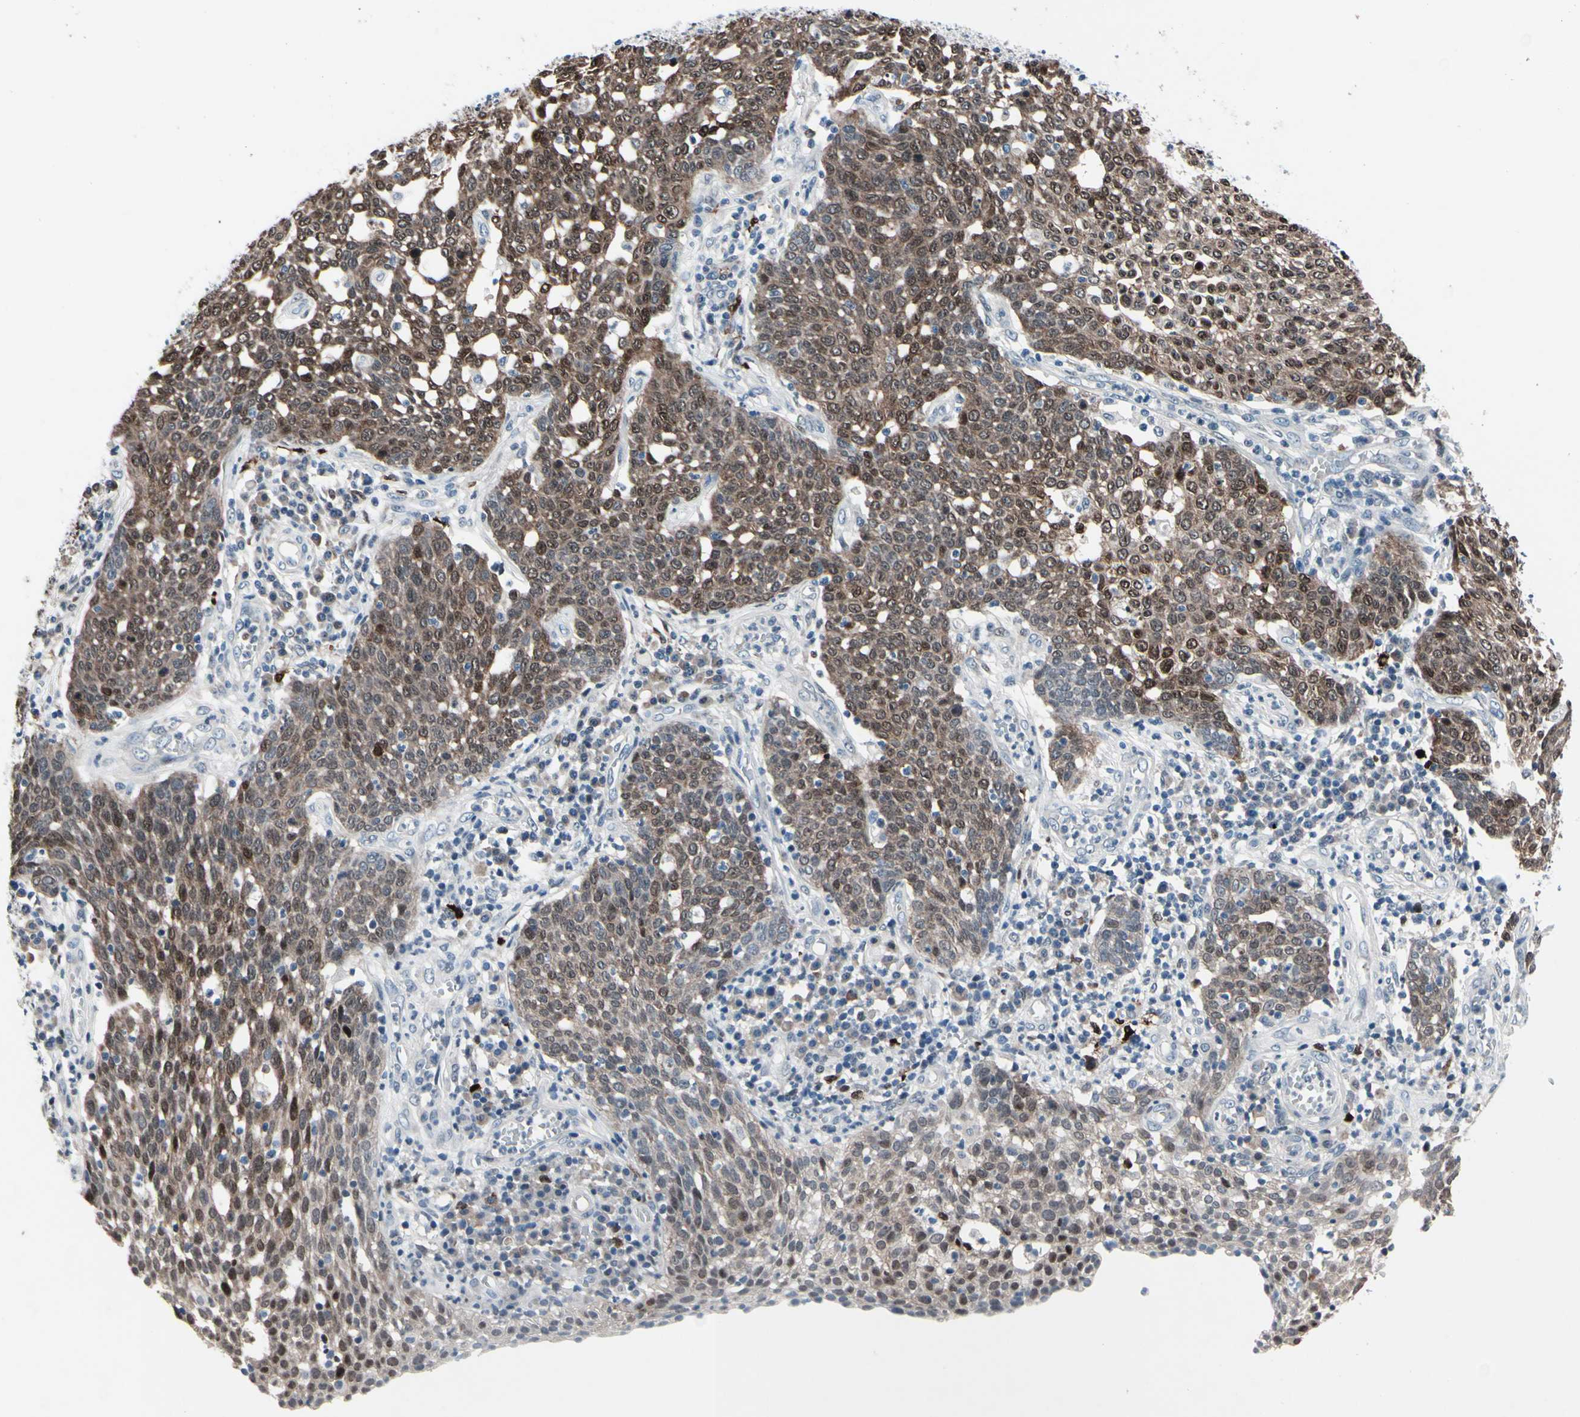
{"staining": {"intensity": "moderate", "quantity": ">75%", "location": "cytoplasmic/membranous,nuclear"}, "tissue": "cervical cancer", "cell_type": "Tumor cells", "image_type": "cancer", "snomed": [{"axis": "morphology", "description": "Squamous cell carcinoma, NOS"}, {"axis": "topography", "description": "Cervix"}], "caption": "Tumor cells display medium levels of moderate cytoplasmic/membranous and nuclear expression in approximately >75% of cells in human cervical squamous cell carcinoma.", "gene": "TXN", "patient": {"sex": "female", "age": 34}}